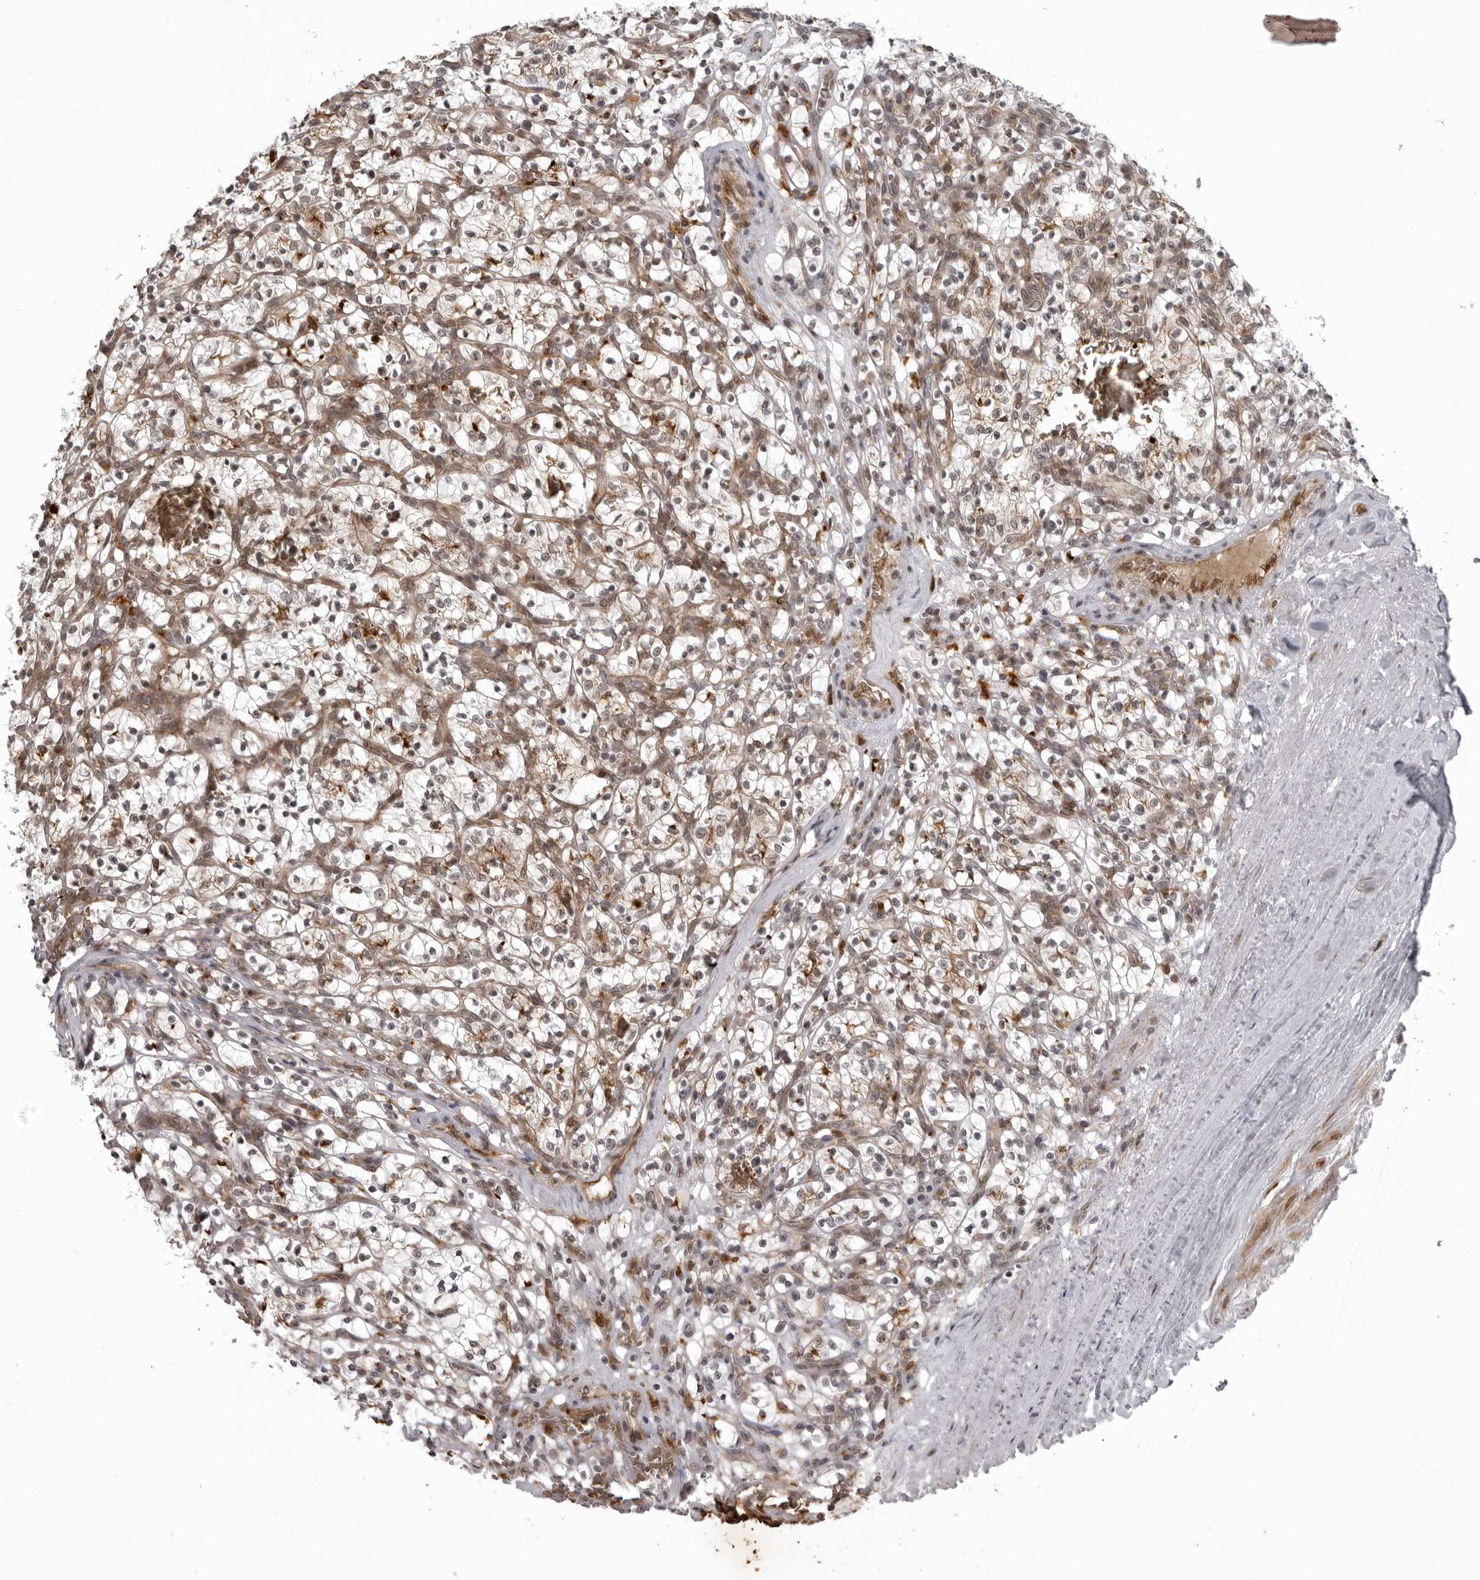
{"staining": {"intensity": "moderate", "quantity": ">75%", "location": "cytoplasmic/membranous"}, "tissue": "renal cancer", "cell_type": "Tumor cells", "image_type": "cancer", "snomed": [{"axis": "morphology", "description": "Adenocarcinoma, NOS"}, {"axis": "topography", "description": "Kidney"}], "caption": "Brown immunohistochemical staining in renal adenocarcinoma shows moderate cytoplasmic/membranous staining in approximately >75% of tumor cells.", "gene": "THOP1", "patient": {"sex": "female", "age": 57}}